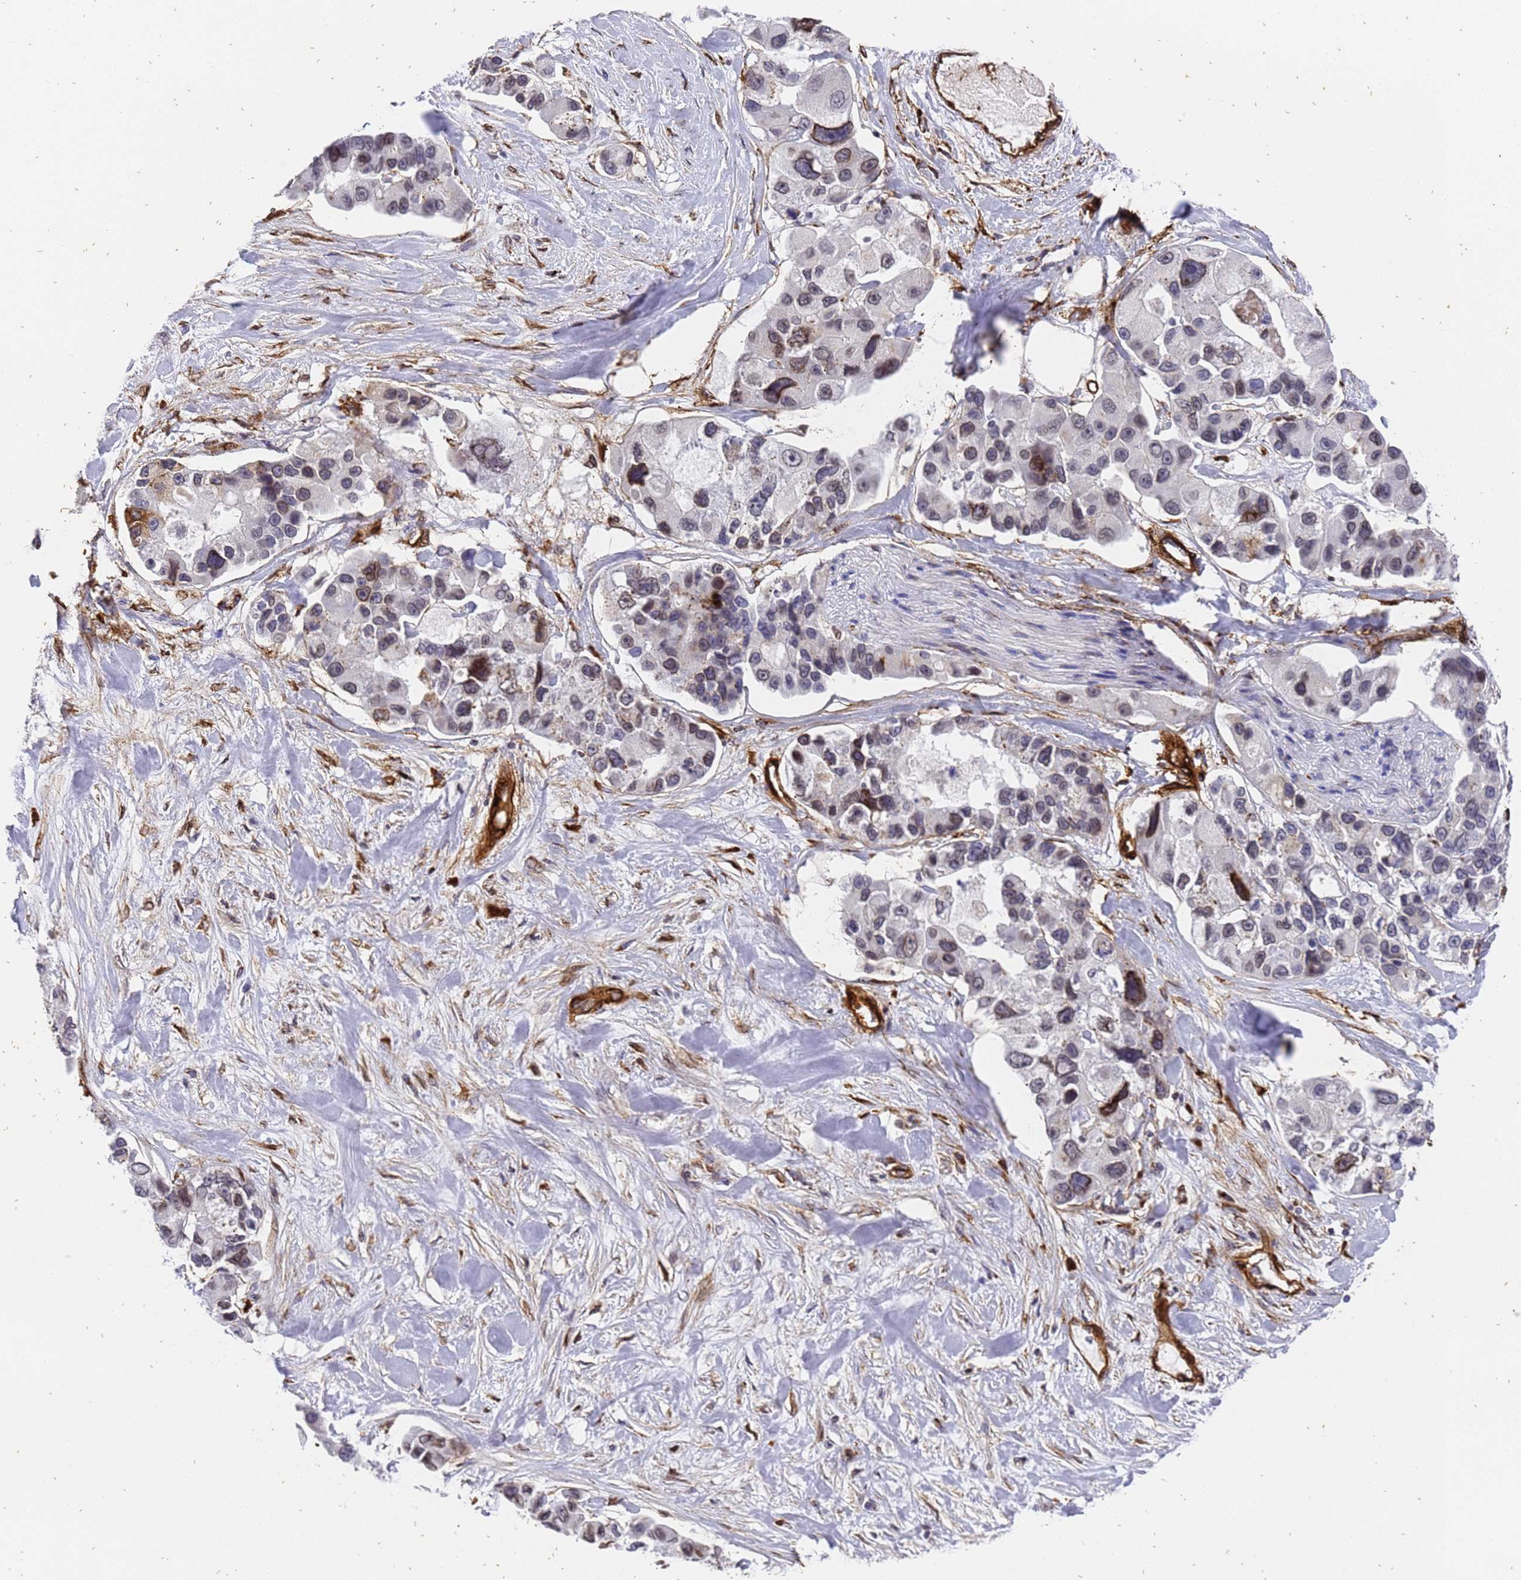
{"staining": {"intensity": "moderate", "quantity": "<25%", "location": "cytoplasmic/membranous,nuclear"}, "tissue": "lung cancer", "cell_type": "Tumor cells", "image_type": "cancer", "snomed": [{"axis": "morphology", "description": "Adenocarcinoma, NOS"}, {"axis": "topography", "description": "Lung"}], "caption": "A histopathology image of lung cancer (adenocarcinoma) stained for a protein shows moderate cytoplasmic/membranous and nuclear brown staining in tumor cells.", "gene": "IGFBP7", "patient": {"sex": "female", "age": 54}}